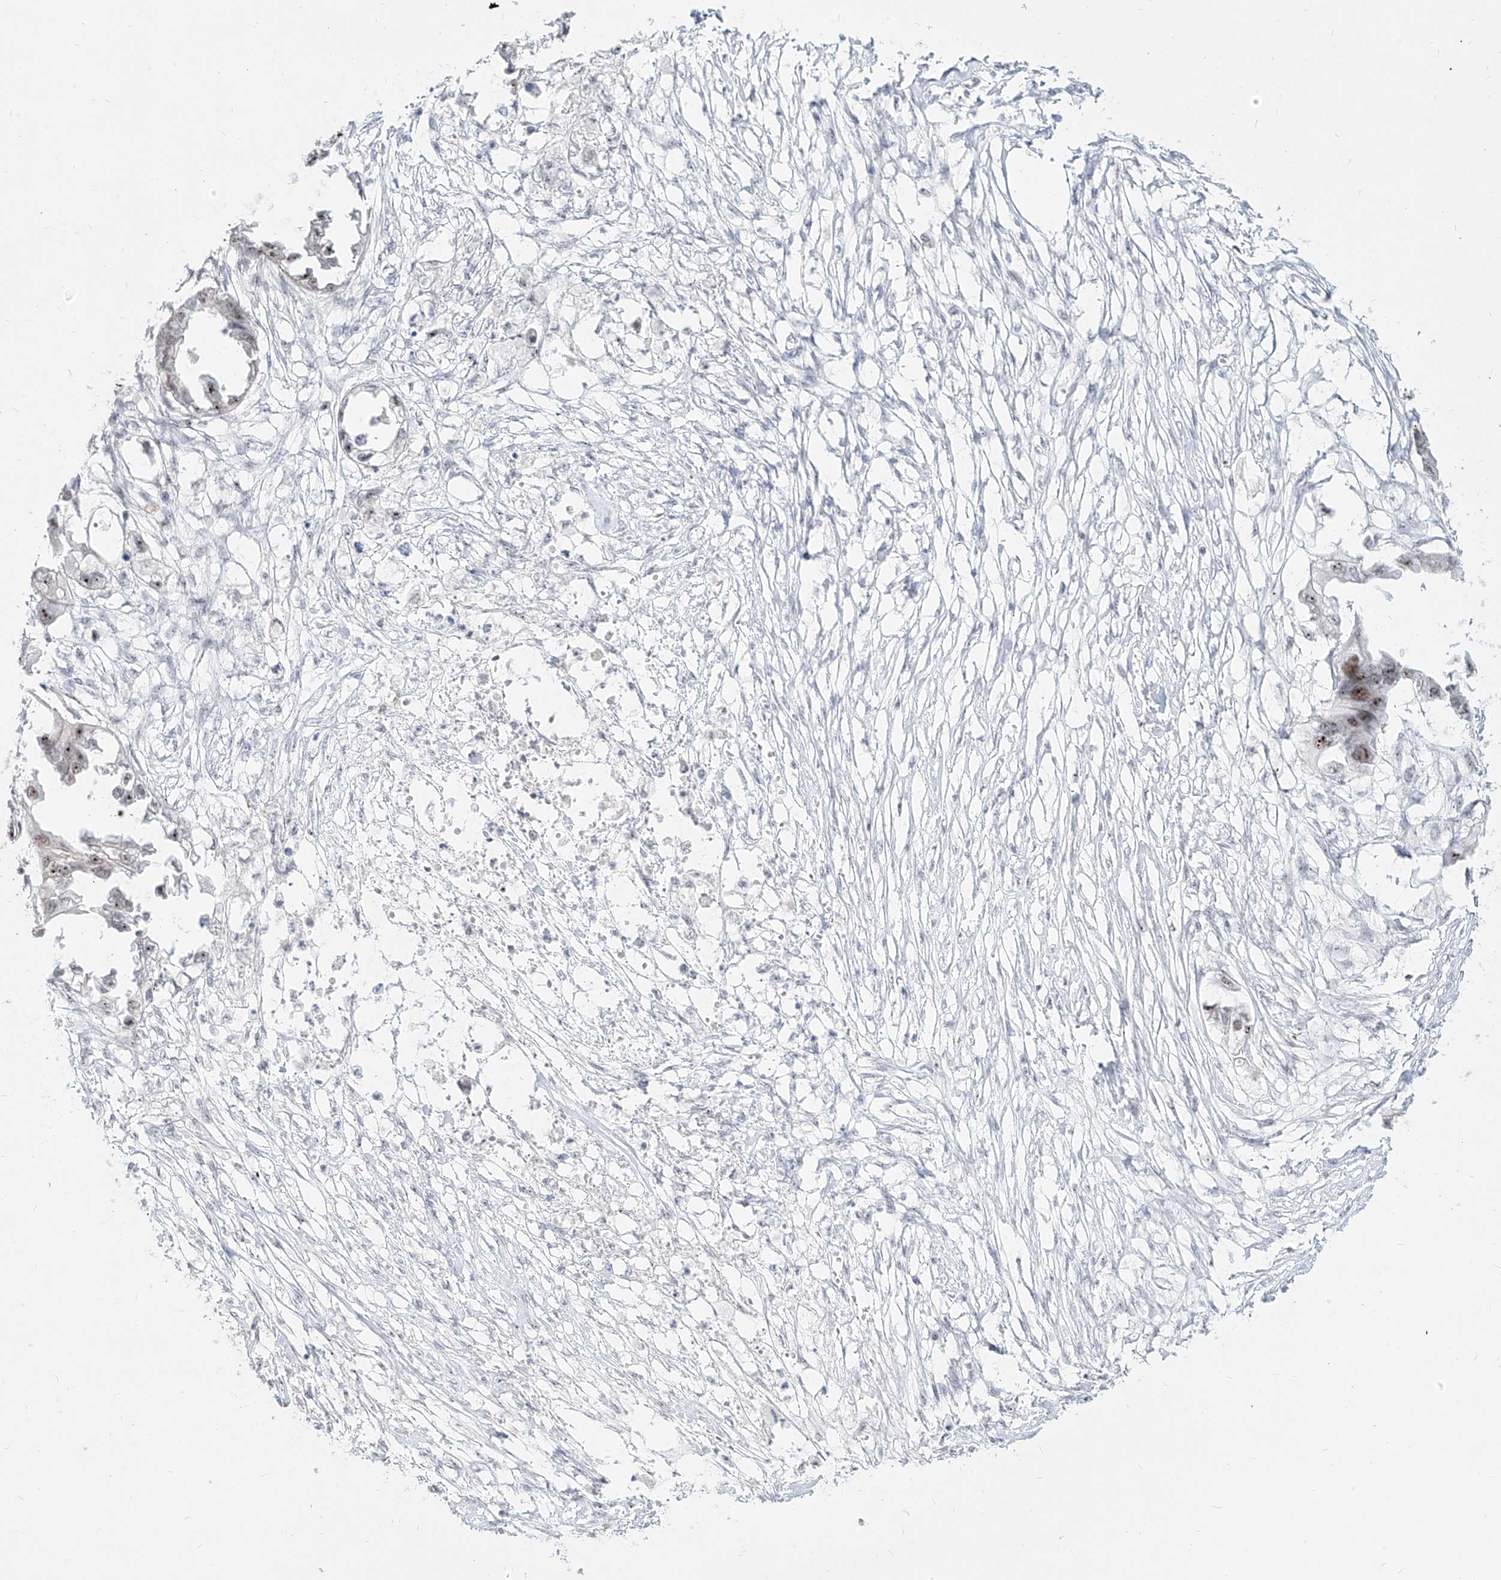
{"staining": {"intensity": "moderate", "quantity": "25%-75%", "location": "nuclear"}, "tissue": "endometrial cancer", "cell_type": "Tumor cells", "image_type": "cancer", "snomed": [{"axis": "morphology", "description": "Adenocarcinoma, NOS"}, {"axis": "morphology", "description": "Adenocarcinoma, metastatic, NOS"}, {"axis": "topography", "description": "Adipose tissue"}, {"axis": "topography", "description": "Endometrium"}], "caption": "This is an image of immunohistochemistry staining of endometrial cancer, which shows moderate expression in the nuclear of tumor cells.", "gene": "ZNF710", "patient": {"sex": "female", "age": 67}}